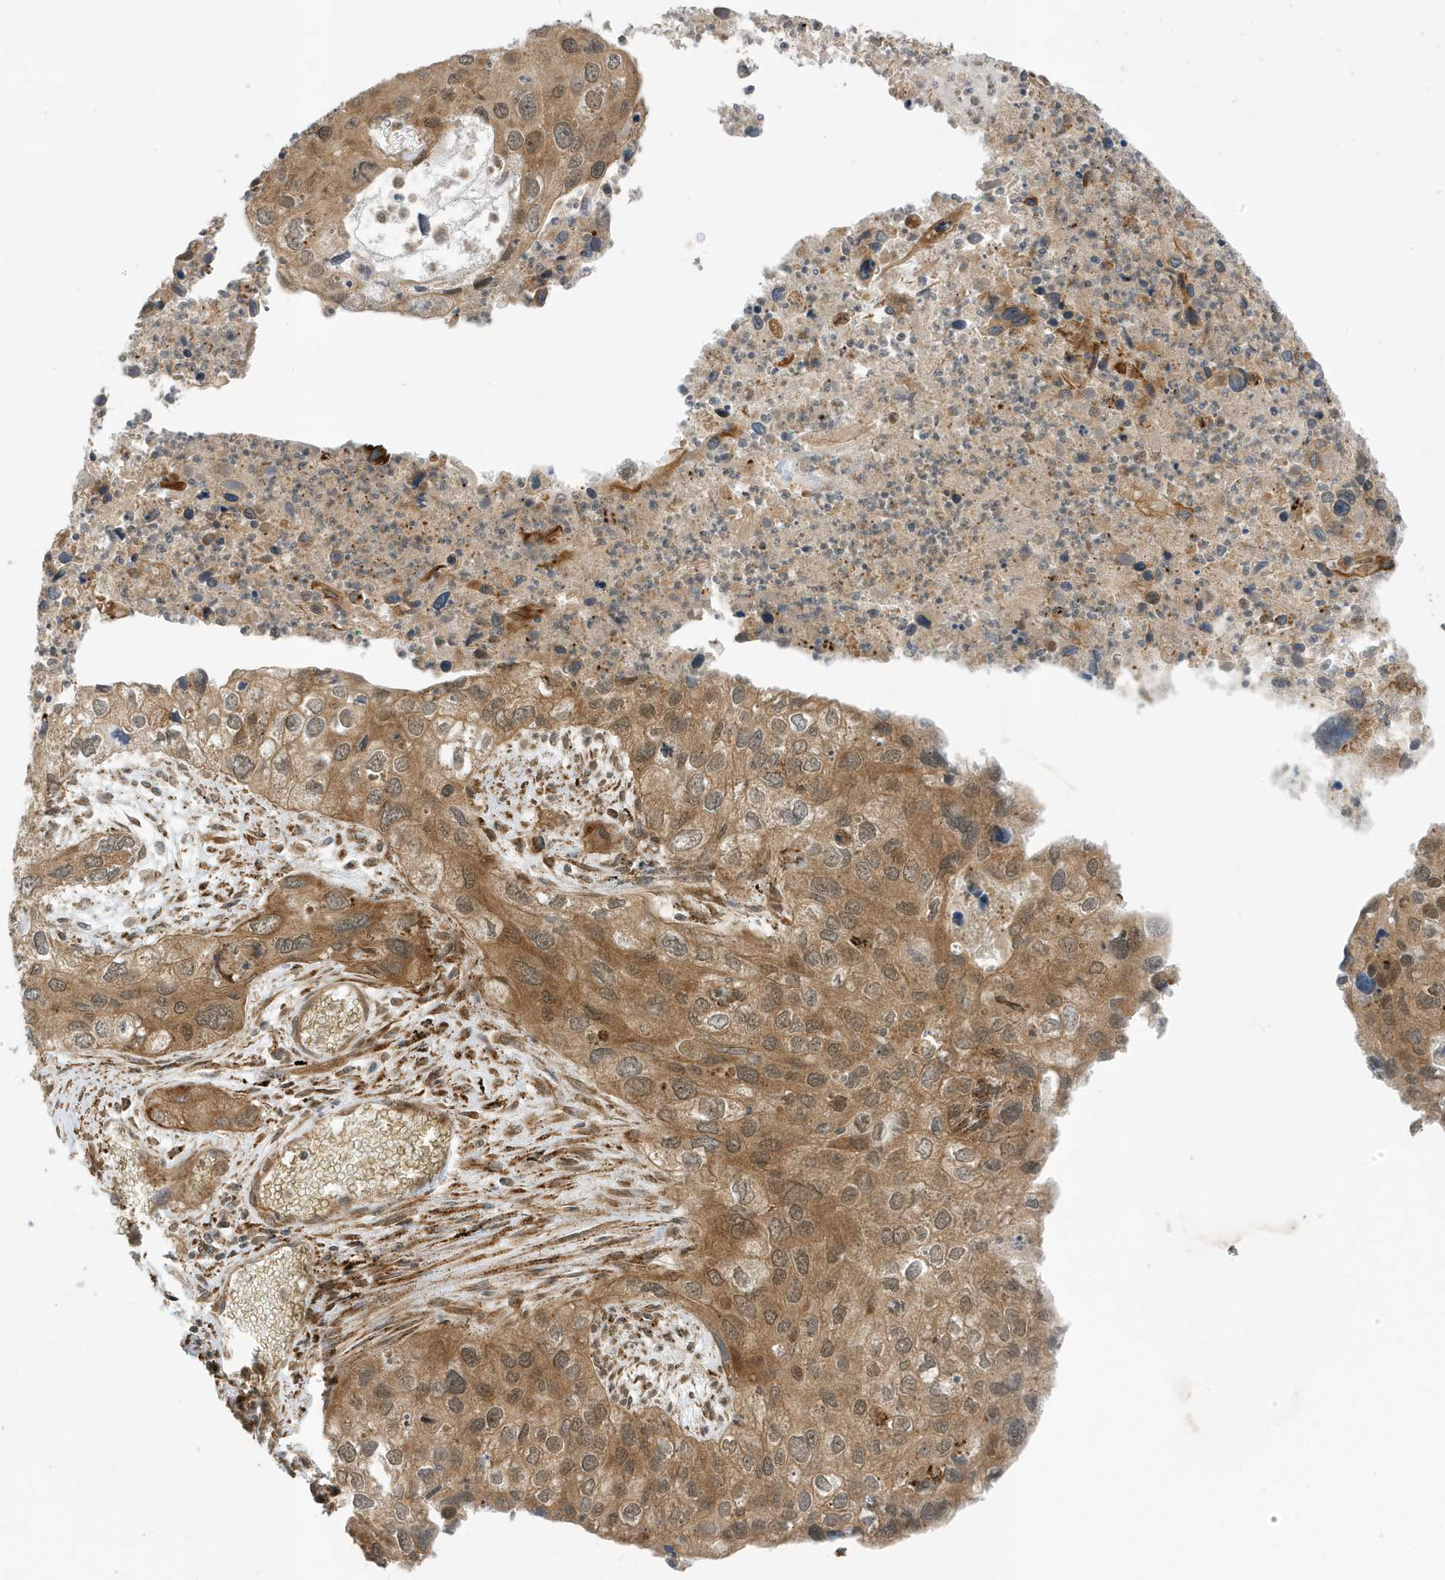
{"staining": {"intensity": "moderate", "quantity": ">75%", "location": "cytoplasmic/membranous,nuclear"}, "tissue": "cervical cancer", "cell_type": "Tumor cells", "image_type": "cancer", "snomed": [{"axis": "morphology", "description": "Squamous cell carcinoma, NOS"}, {"axis": "topography", "description": "Cervix"}], "caption": "Brown immunohistochemical staining in squamous cell carcinoma (cervical) demonstrates moderate cytoplasmic/membranous and nuclear expression in approximately >75% of tumor cells. Immunohistochemistry (ihc) stains the protein of interest in brown and the nuclei are stained blue.", "gene": "DHX36", "patient": {"sex": "female", "age": 55}}